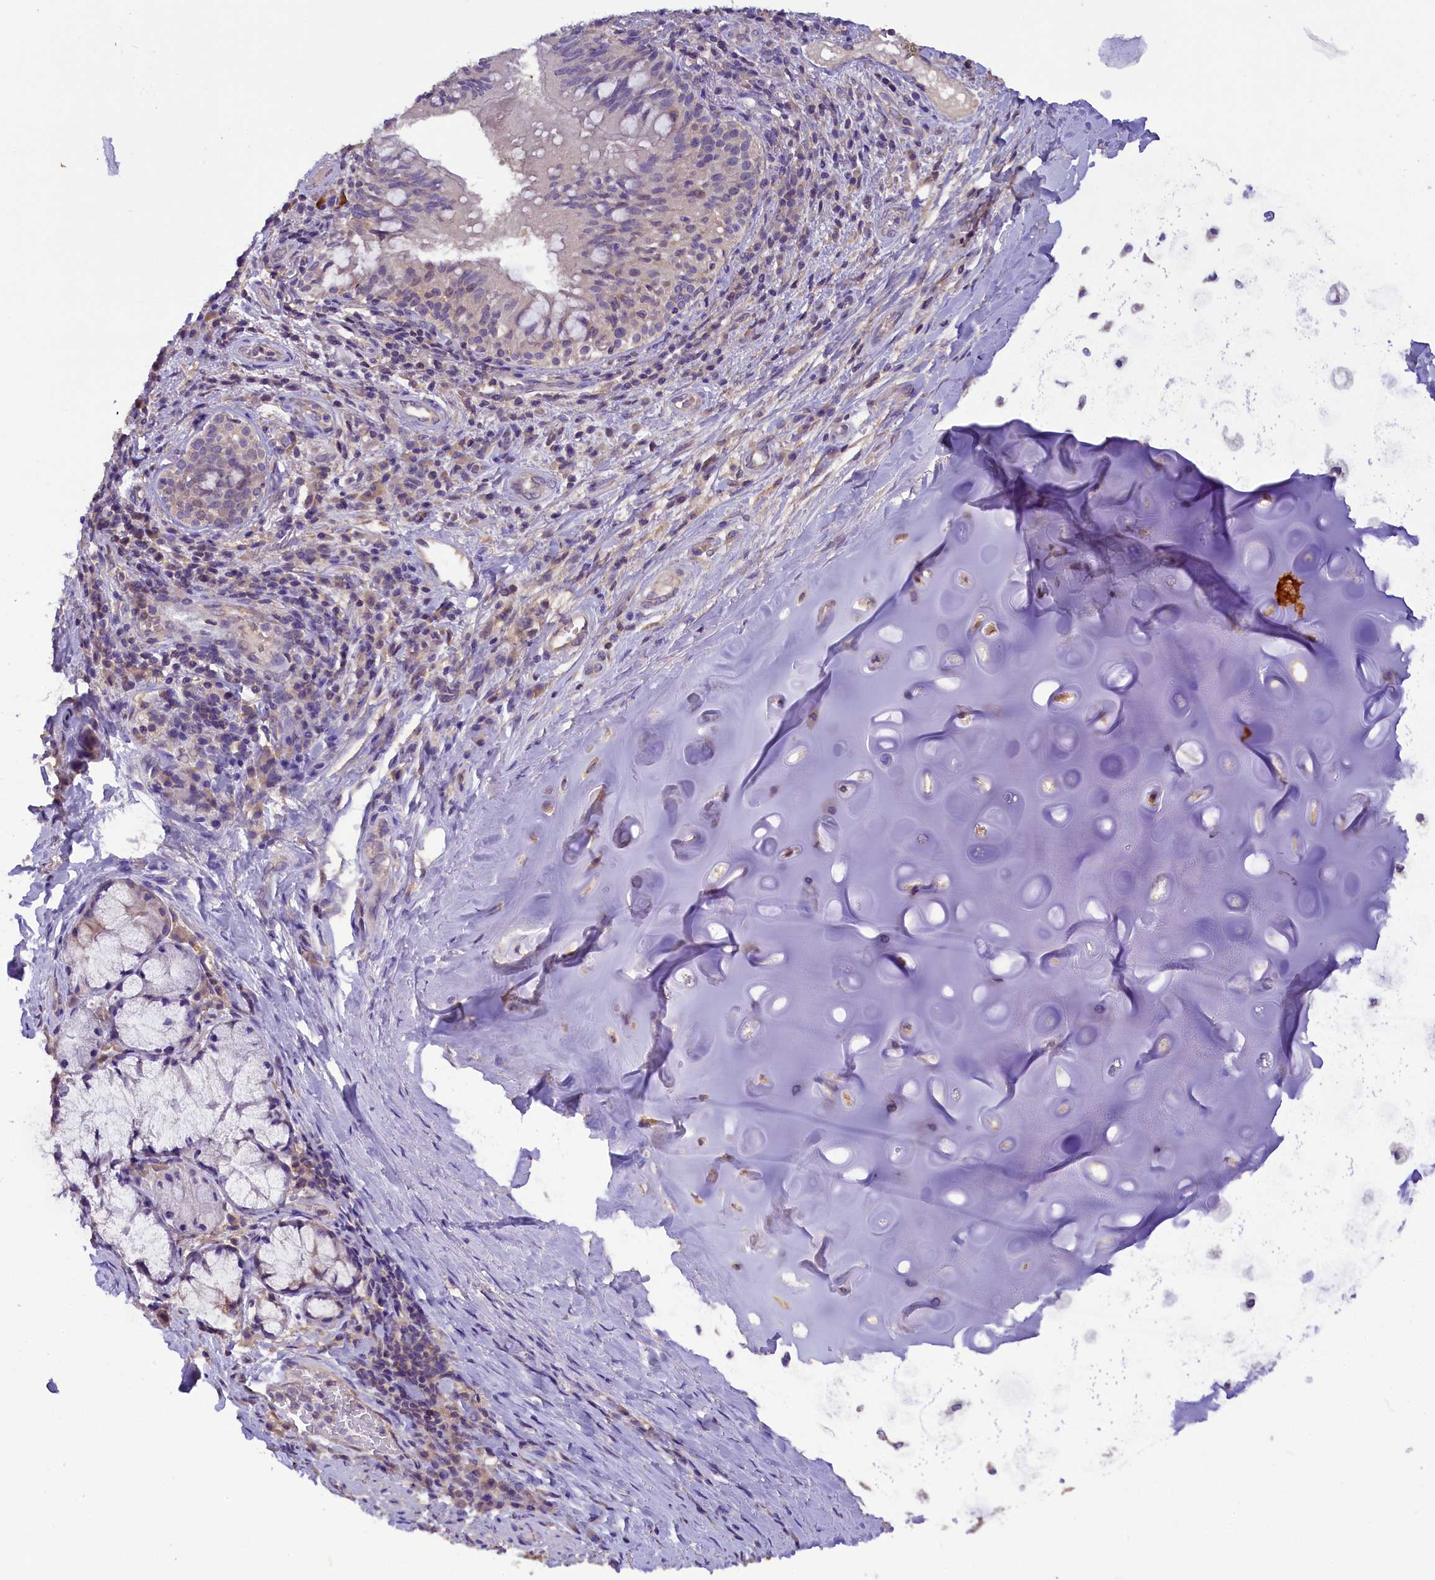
{"staining": {"intensity": "negative", "quantity": "none", "location": "none"}, "tissue": "adipose tissue", "cell_type": "Adipocytes", "image_type": "normal", "snomed": [{"axis": "morphology", "description": "Normal tissue, NOS"}, {"axis": "morphology", "description": "Squamous cell carcinoma, NOS"}, {"axis": "topography", "description": "Bronchus"}, {"axis": "topography", "description": "Lung"}], "caption": "The micrograph exhibits no staining of adipocytes in benign adipose tissue. (Brightfield microscopy of DAB IHC at high magnification).", "gene": "AP3B2", "patient": {"sex": "male", "age": 64}}